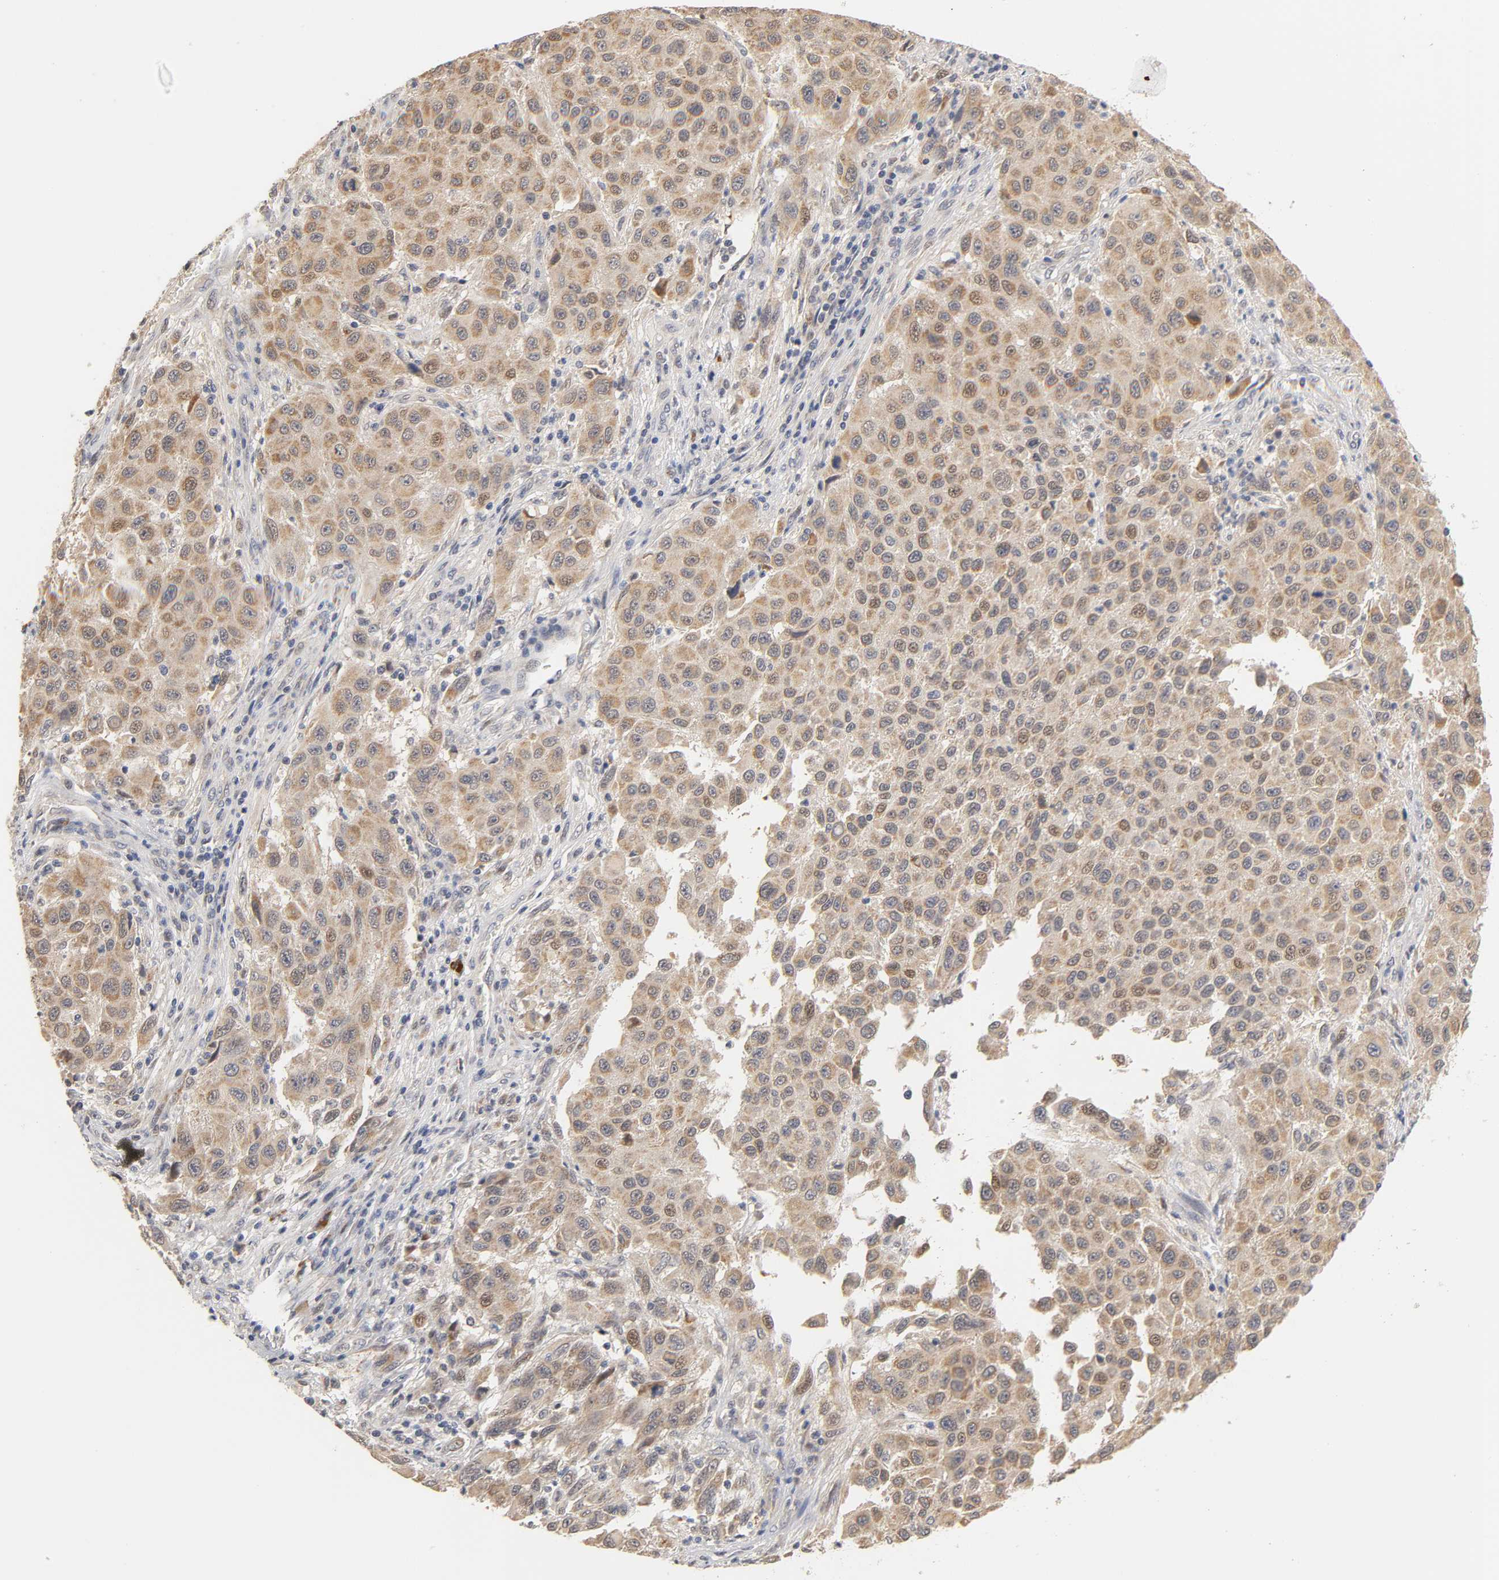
{"staining": {"intensity": "moderate", "quantity": ">75%", "location": "cytoplasmic/membranous,nuclear"}, "tissue": "melanoma", "cell_type": "Tumor cells", "image_type": "cancer", "snomed": [{"axis": "morphology", "description": "Malignant melanoma, Metastatic site"}, {"axis": "topography", "description": "Lymph node"}], "caption": "Immunohistochemical staining of malignant melanoma (metastatic site) displays medium levels of moderate cytoplasmic/membranous and nuclear positivity in about >75% of tumor cells.", "gene": "GSTZ1", "patient": {"sex": "male", "age": 61}}